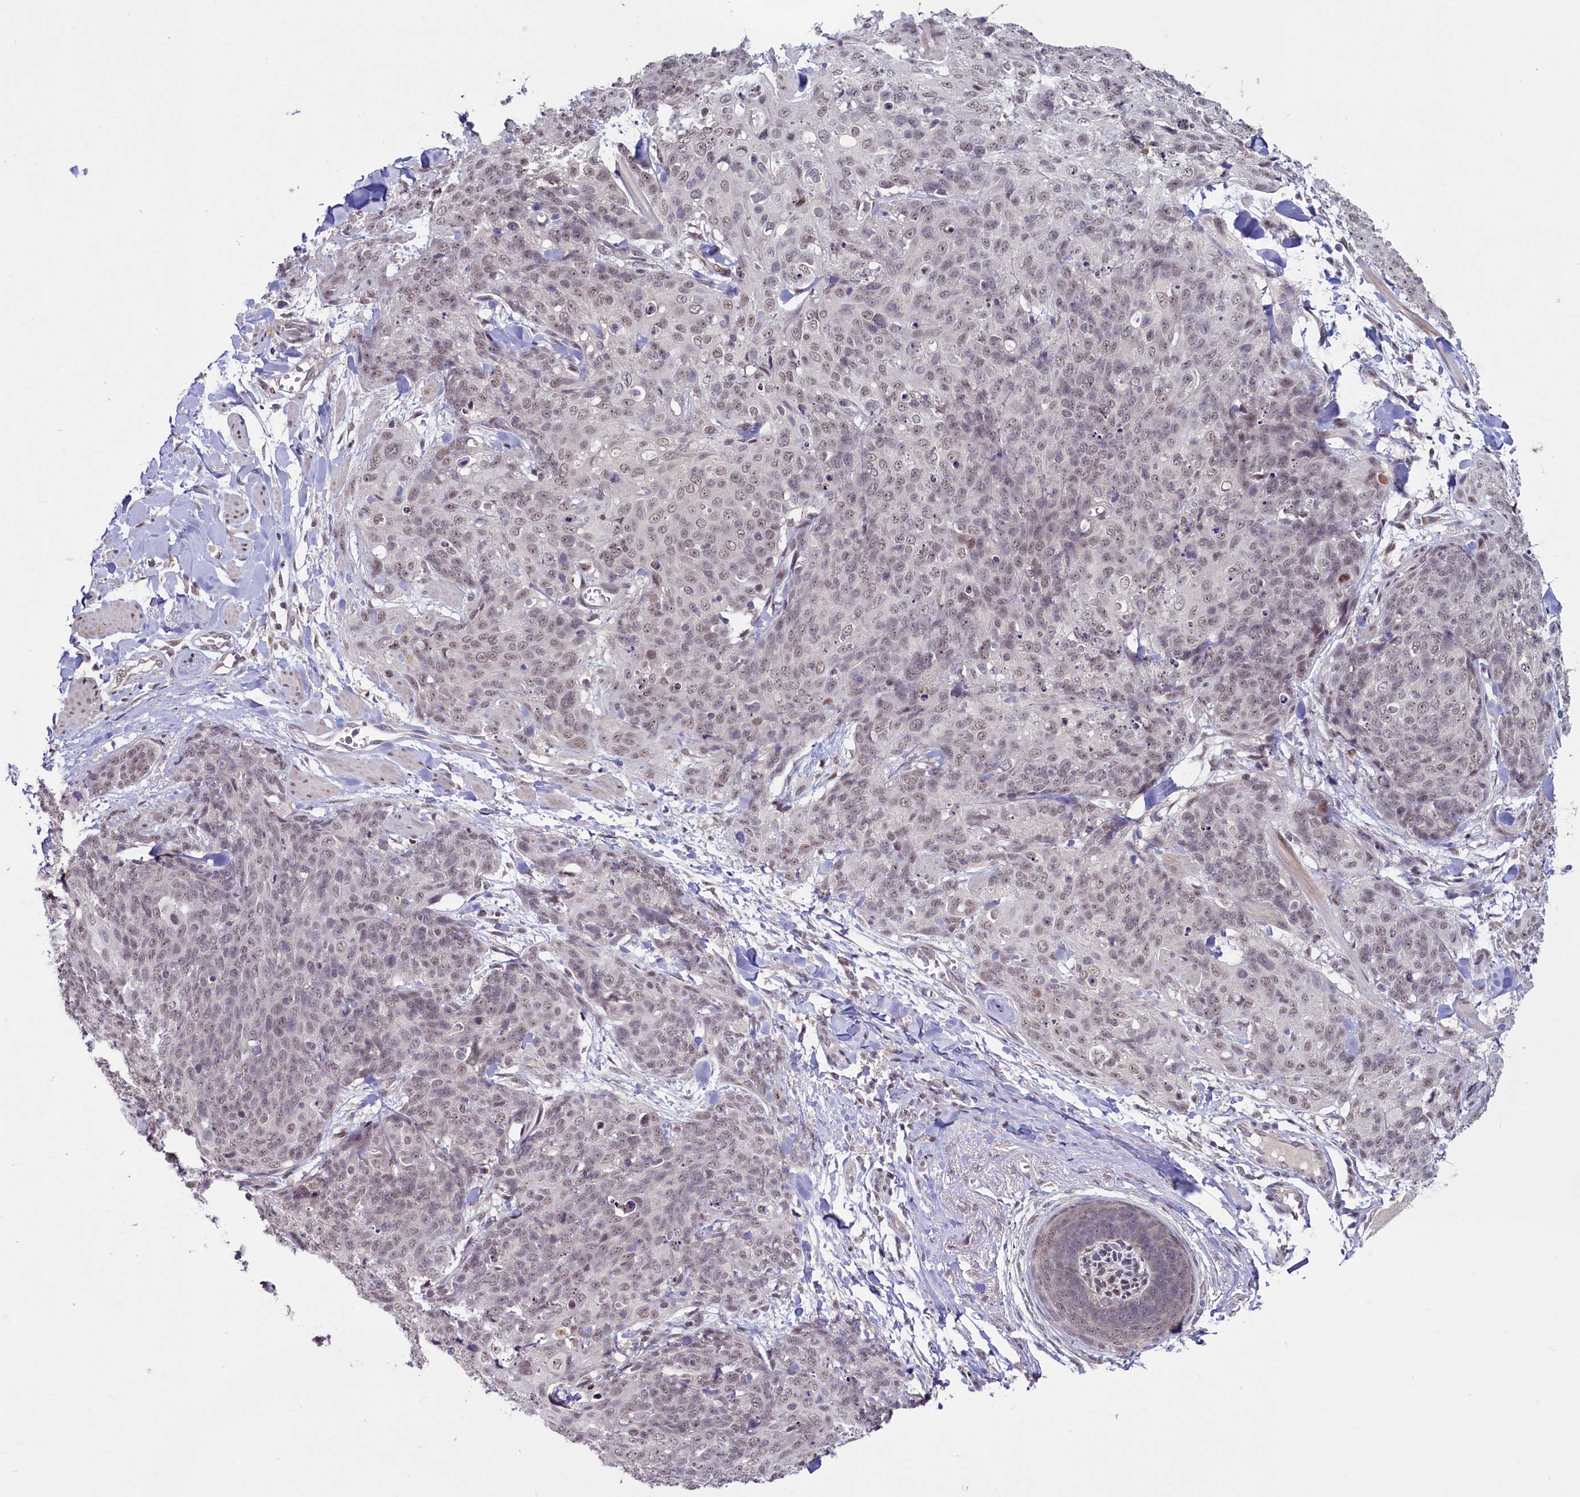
{"staining": {"intensity": "weak", "quantity": "25%-75%", "location": "nuclear"}, "tissue": "skin cancer", "cell_type": "Tumor cells", "image_type": "cancer", "snomed": [{"axis": "morphology", "description": "Squamous cell carcinoma, NOS"}, {"axis": "topography", "description": "Skin"}, {"axis": "topography", "description": "Vulva"}], "caption": "Immunohistochemical staining of human skin cancer displays weak nuclear protein expression in about 25%-75% of tumor cells.", "gene": "ANKS3", "patient": {"sex": "female", "age": 85}}